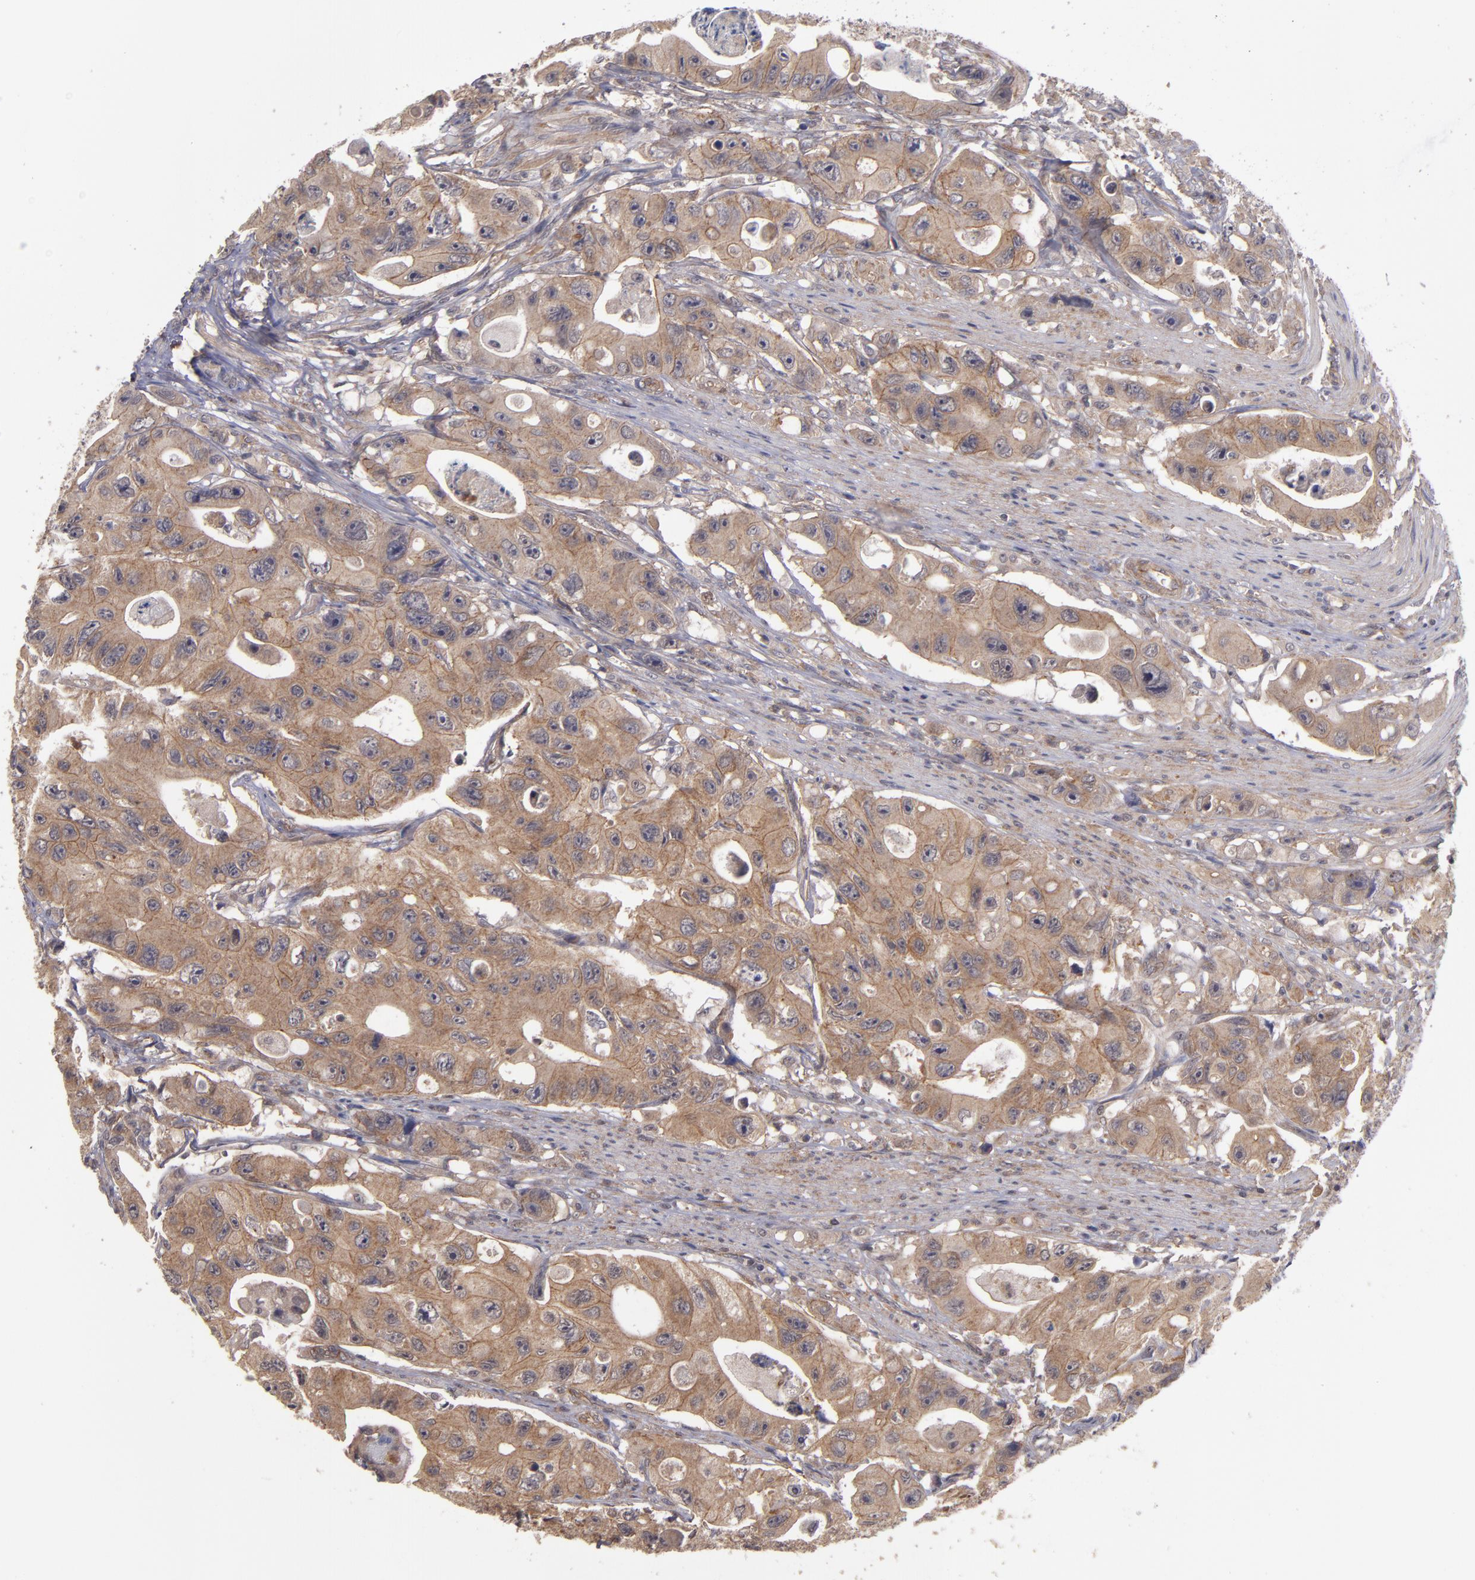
{"staining": {"intensity": "moderate", "quantity": ">75%", "location": "cytoplasmic/membranous"}, "tissue": "colorectal cancer", "cell_type": "Tumor cells", "image_type": "cancer", "snomed": [{"axis": "morphology", "description": "Adenocarcinoma, NOS"}, {"axis": "topography", "description": "Colon"}], "caption": "Protein staining of adenocarcinoma (colorectal) tissue displays moderate cytoplasmic/membranous positivity in approximately >75% of tumor cells. The staining is performed using DAB (3,3'-diaminobenzidine) brown chromogen to label protein expression. The nuclei are counter-stained blue using hematoxylin.", "gene": "CTSO", "patient": {"sex": "female", "age": 46}}